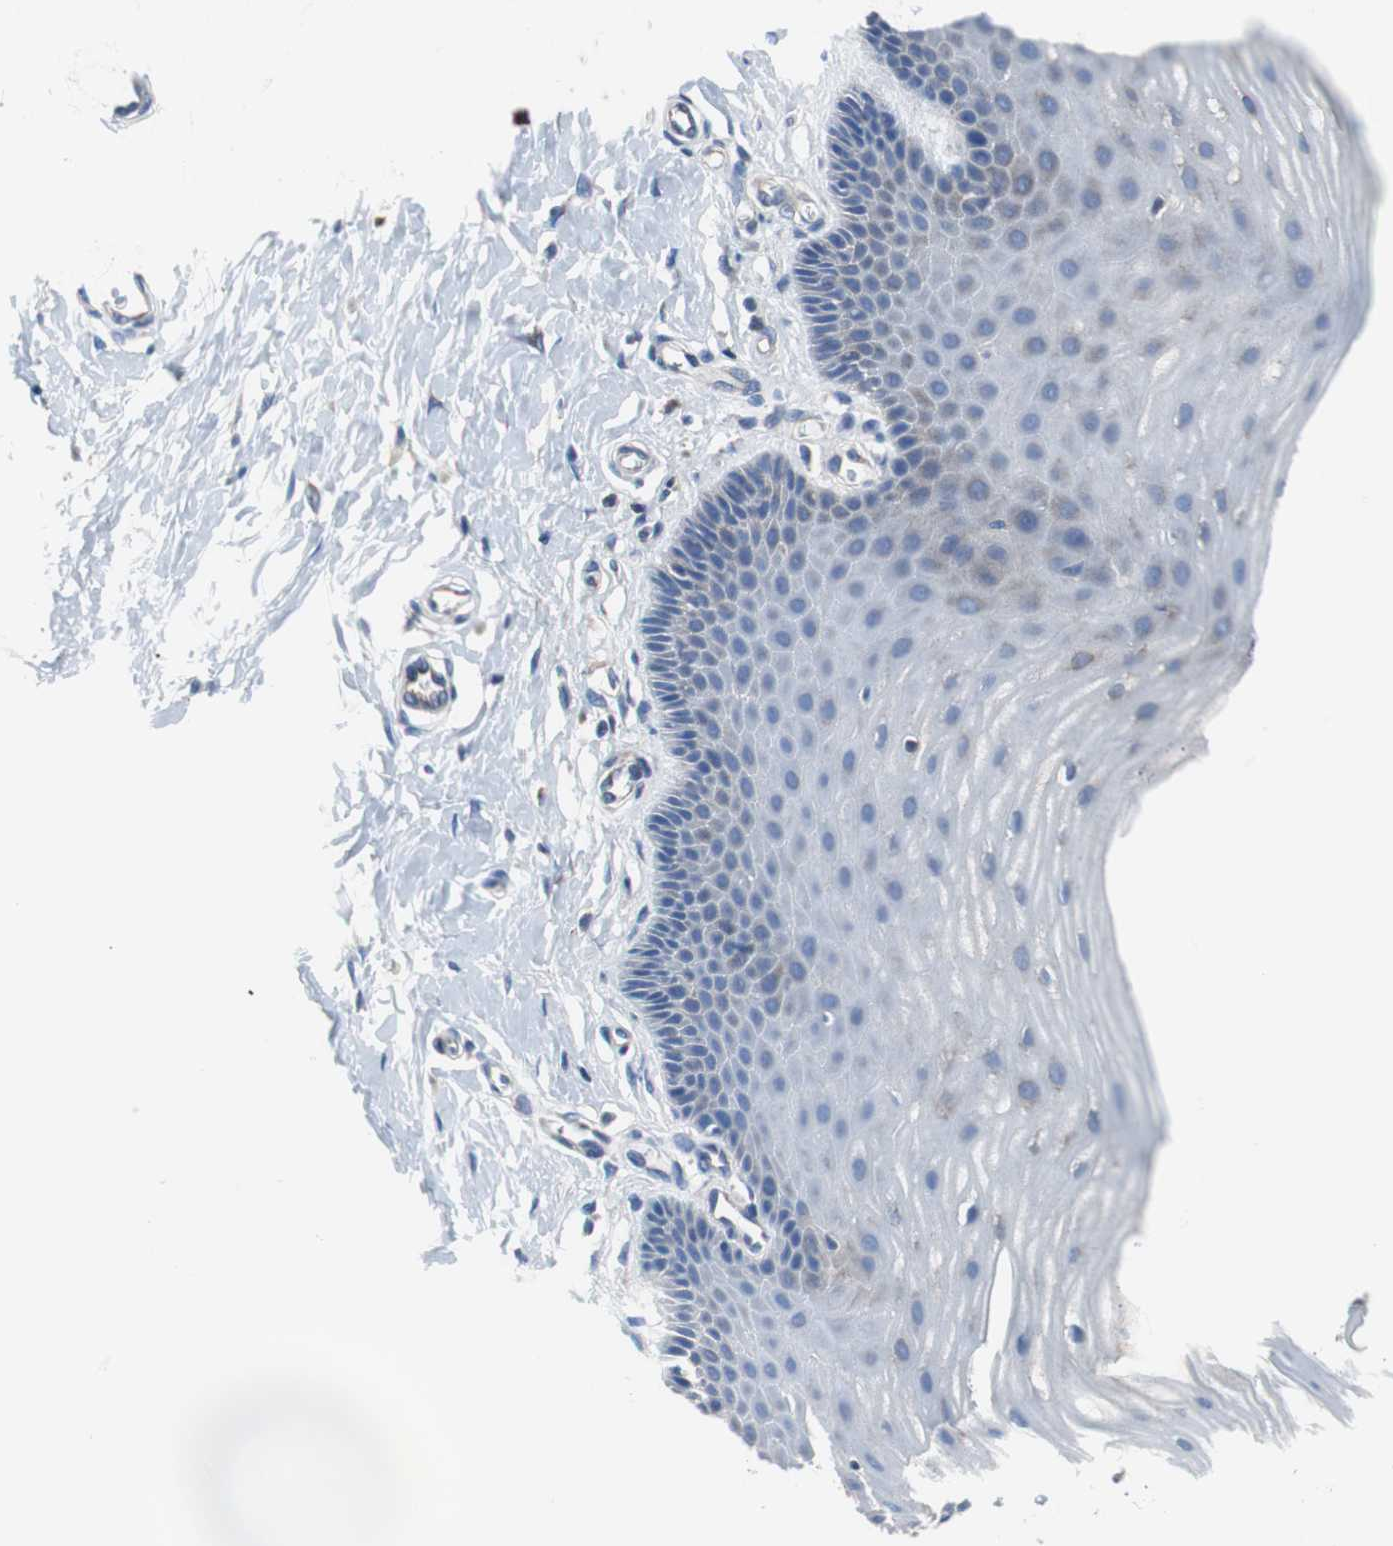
{"staining": {"intensity": "strong", "quantity": ">75%", "location": "cytoplasmic/membranous"}, "tissue": "cervix", "cell_type": "Glandular cells", "image_type": "normal", "snomed": [{"axis": "morphology", "description": "Normal tissue, NOS"}, {"axis": "topography", "description": "Cervix"}], "caption": "The micrograph reveals a brown stain indicating the presence of a protein in the cytoplasmic/membranous of glandular cells in cervix. The protein of interest is stained brown, and the nuclei are stained in blue (DAB IHC with brightfield microscopy, high magnification).", "gene": "BRAF", "patient": {"sex": "female", "age": 55}}